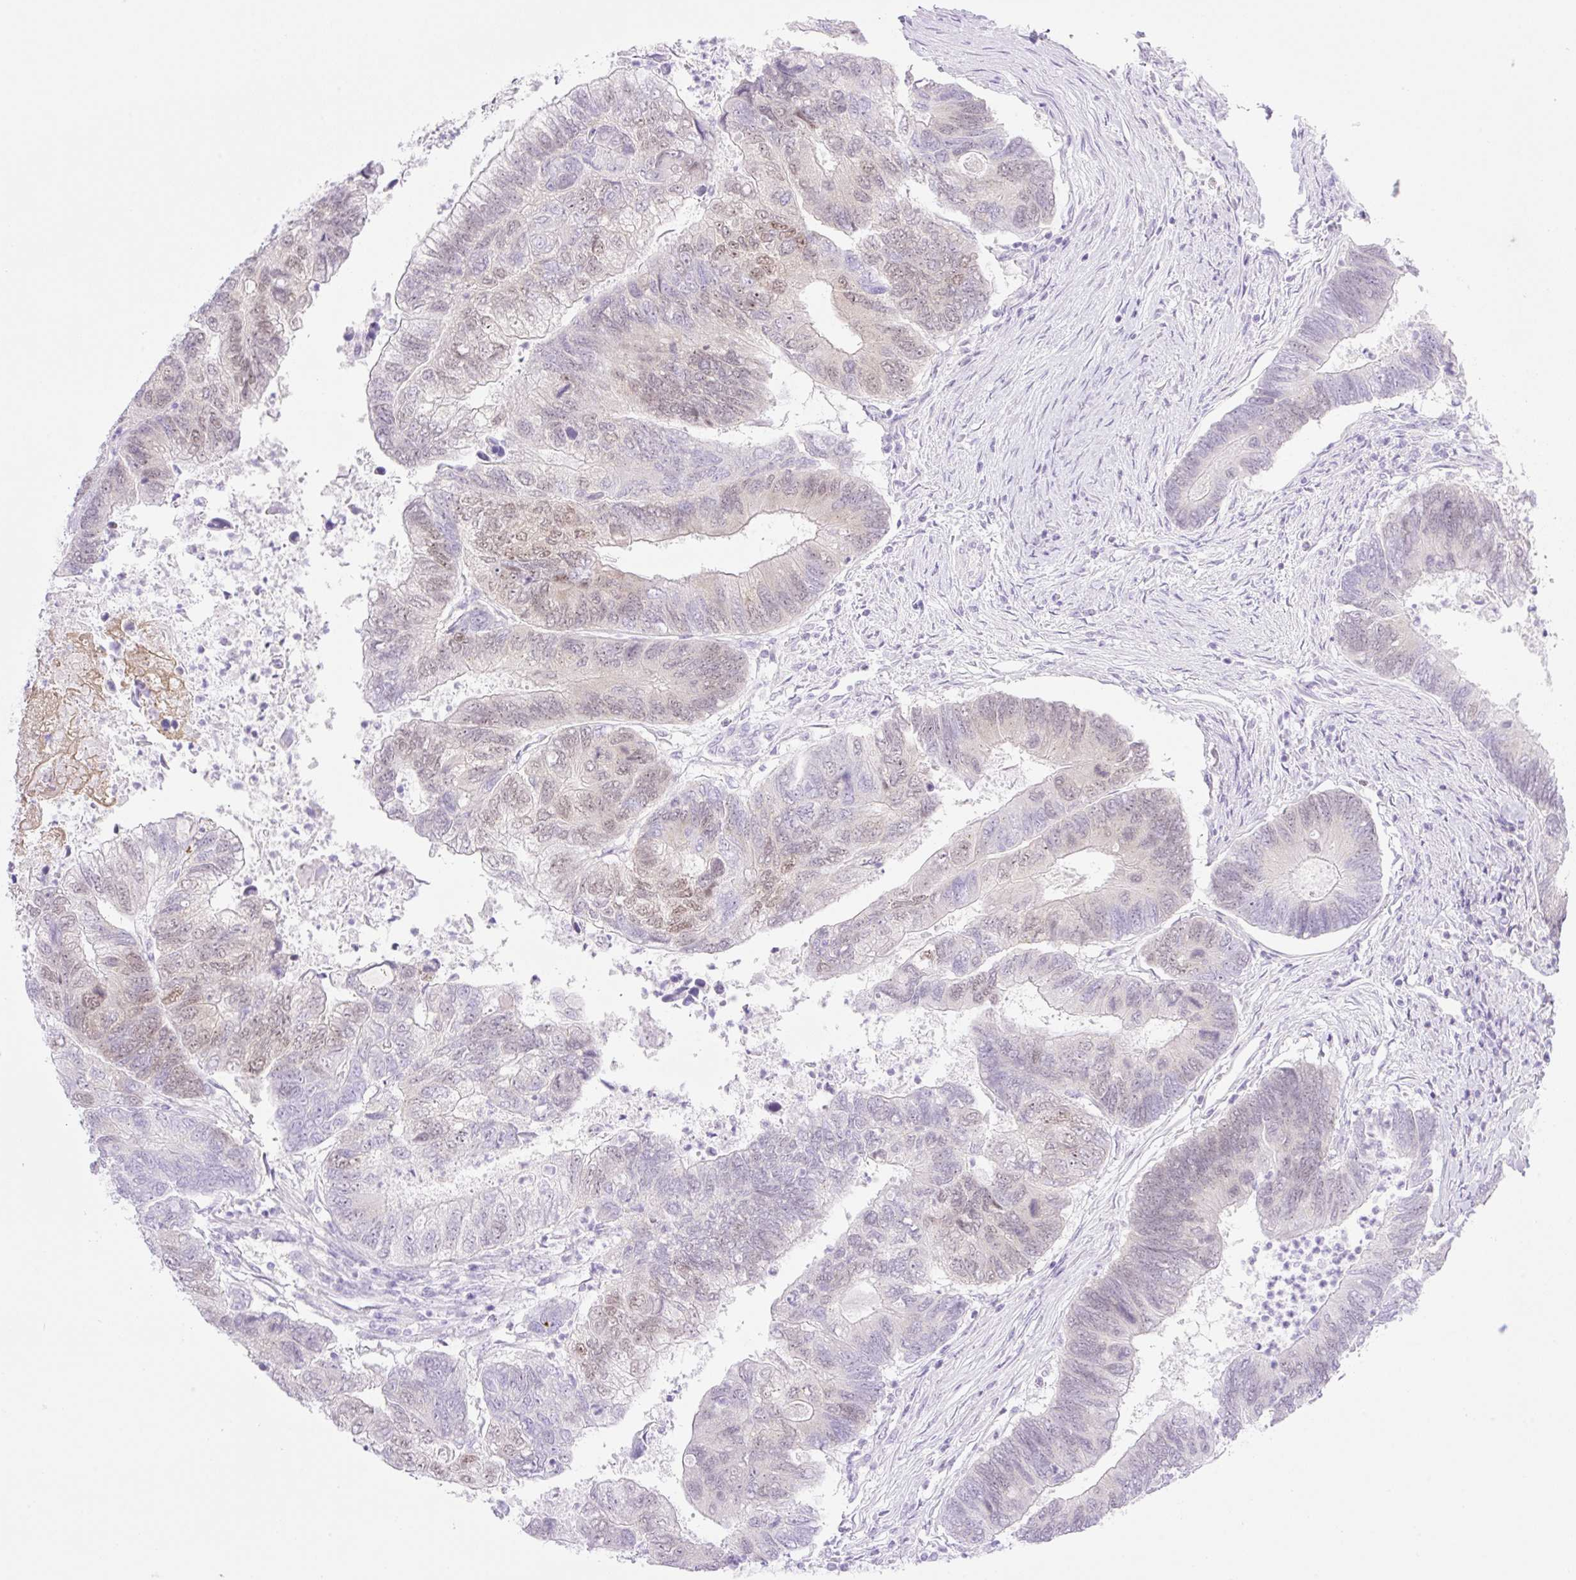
{"staining": {"intensity": "moderate", "quantity": "25%-75%", "location": "nuclear"}, "tissue": "colorectal cancer", "cell_type": "Tumor cells", "image_type": "cancer", "snomed": [{"axis": "morphology", "description": "Adenocarcinoma, NOS"}, {"axis": "topography", "description": "Colon"}], "caption": "Adenocarcinoma (colorectal) was stained to show a protein in brown. There is medium levels of moderate nuclear positivity in about 25%-75% of tumor cells.", "gene": "CDX1", "patient": {"sex": "female", "age": 67}}